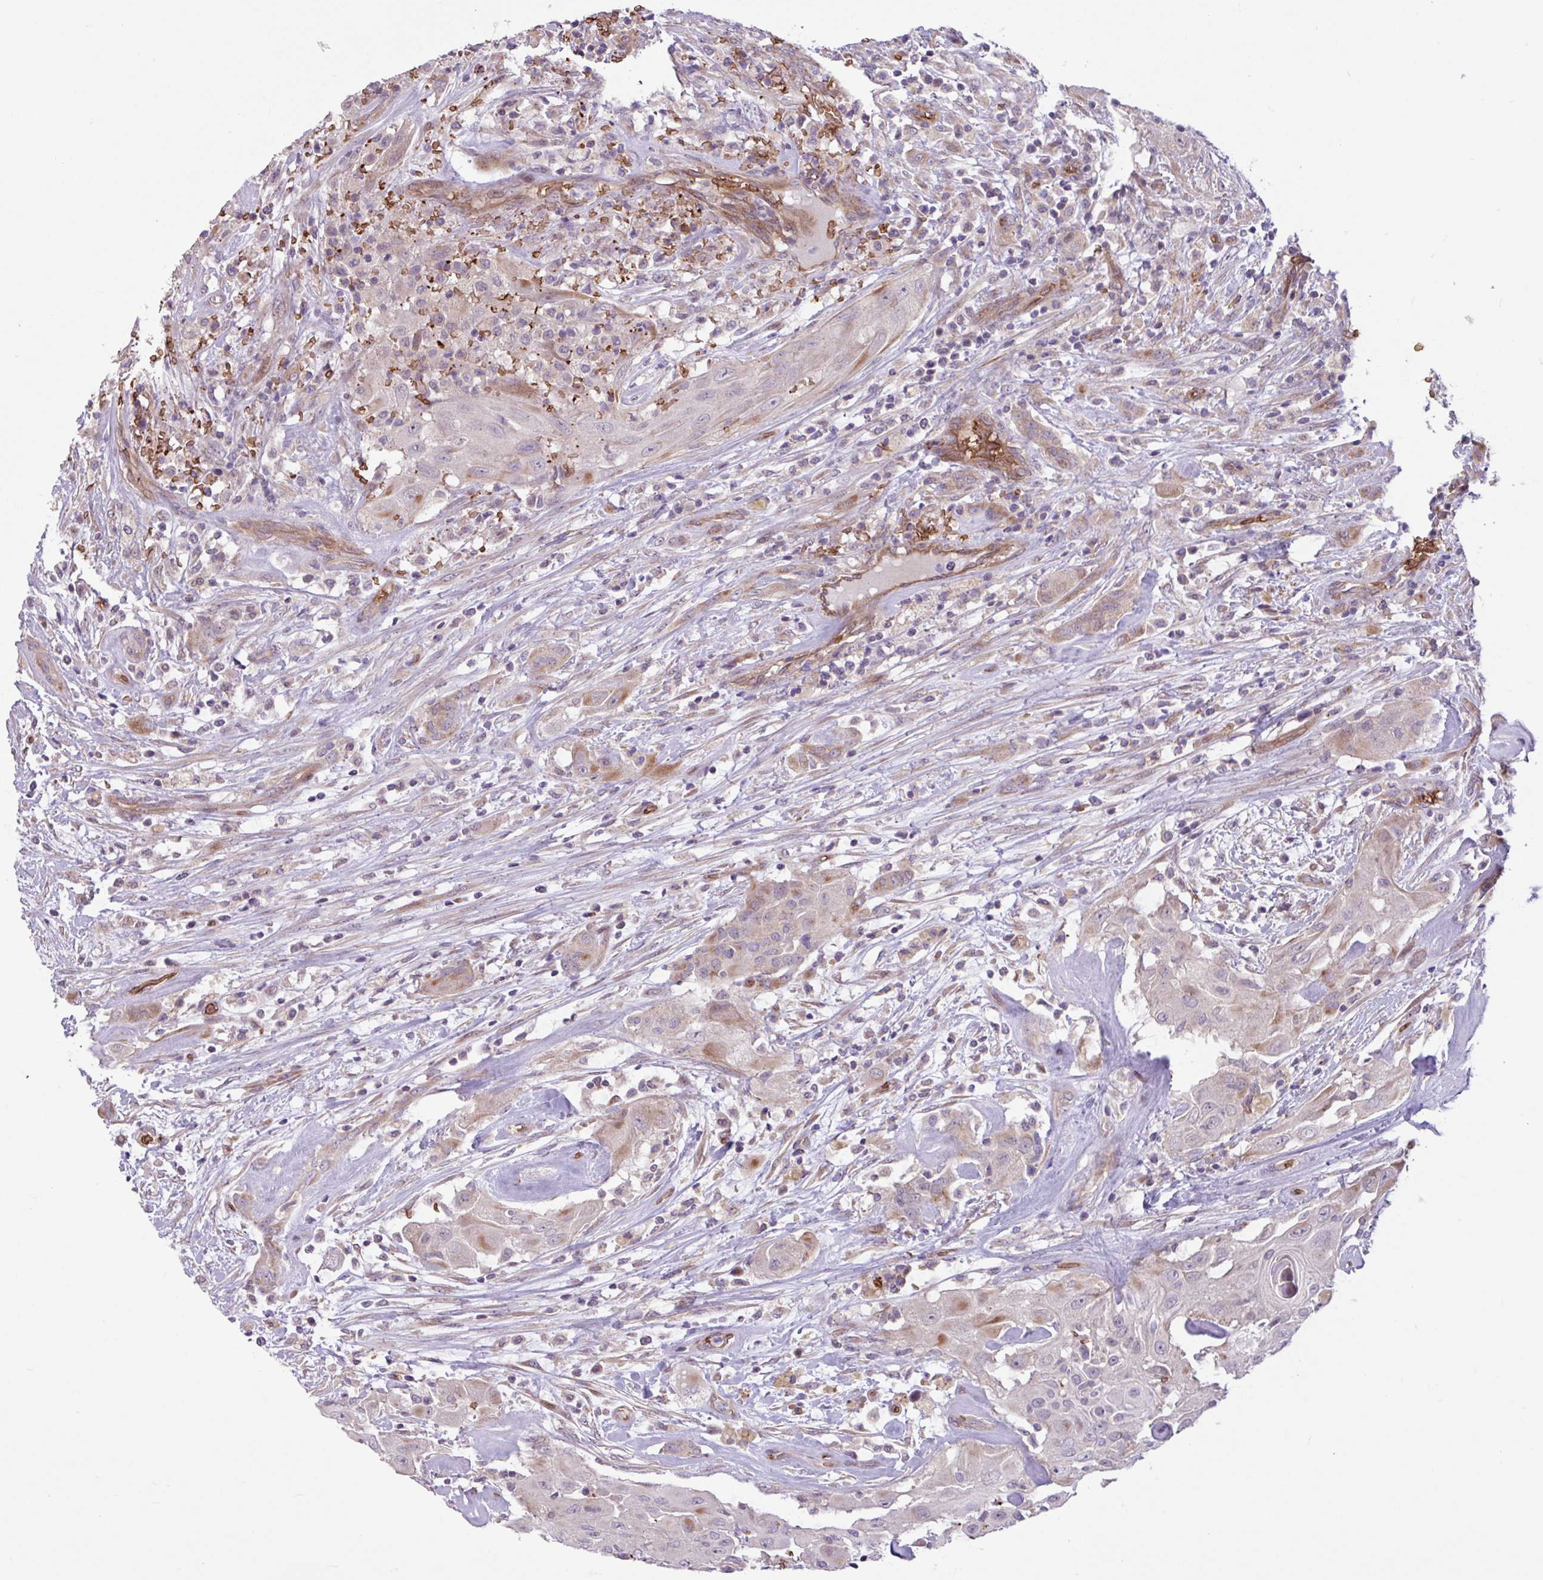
{"staining": {"intensity": "weak", "quantity": "<25%", "location": "cytoplasmic/membranous"}, "tissue": "thyroid cancer", "cell_type": "Tumor cells", "image_type": "cancer", "snomed": [{"axis": "morphology", "description": "Papillary adenocarcinoma, NOS"}, {"axis": "topography", "description": "Thyroid gland"}], "caption": "IHC of human papillary adenocarcinoma (thyroid) shows no staining in tumor cells.", "gene": "RAD21L1", "patient": {"sex": "female", "age": 59}}